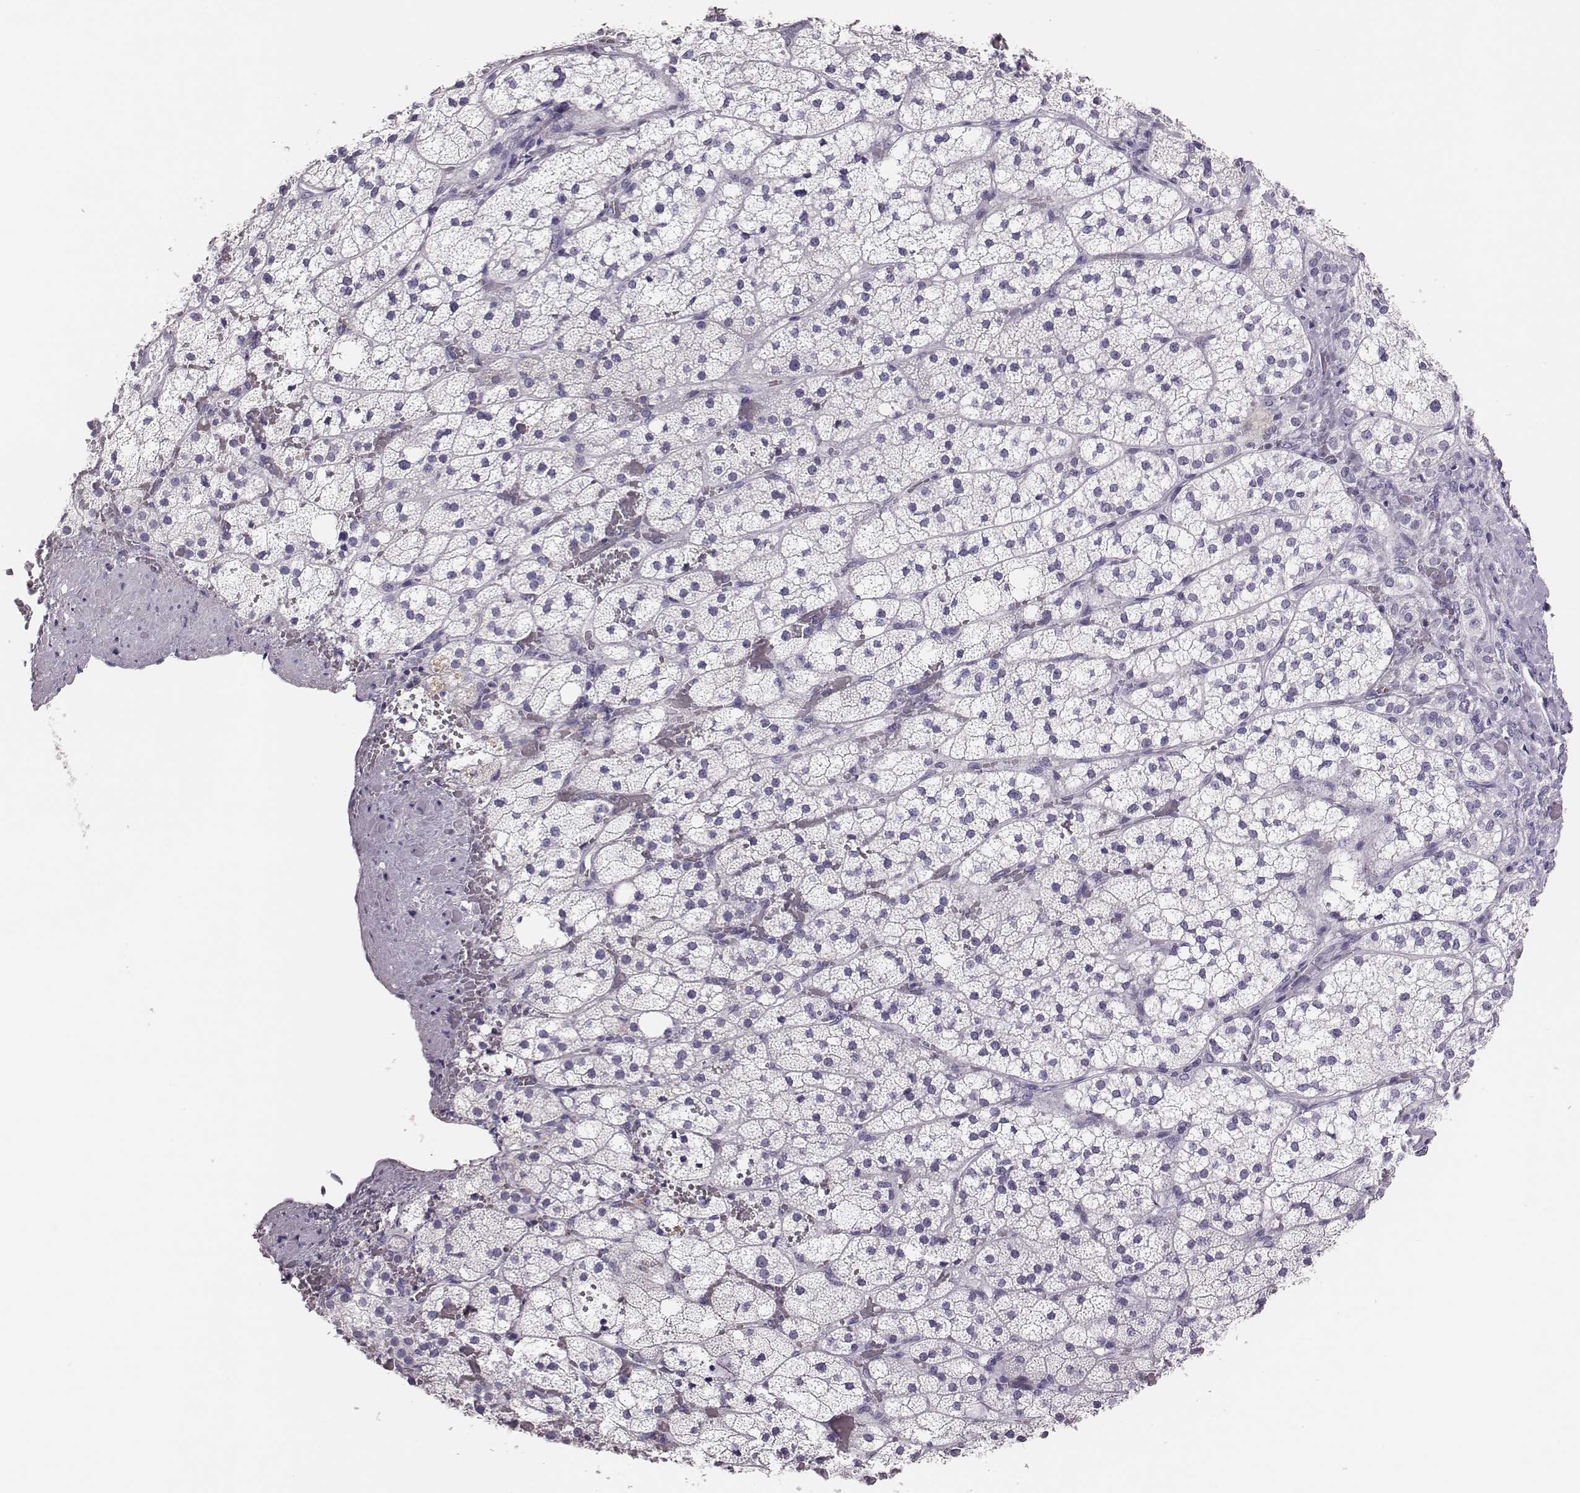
{"staining": {"intensity": "negative", "quantity": "none", "location": "none"}, "tissue": "adrenal gland", "cell_type": "Glandular cells", "image_type": "normal", "snomed": [{"axis": "morphology", "description": "Normal tissue, NOS"}, {"axis": "topography", "description": "Adrenal gland"}], "caption": "Immunohistochemistry of benign human adrenal gland exhibits no staining in glandular cells. Nuclei are stained in blue.", "gene": "H1", "patient": {"sex": "male", "age": 53}}